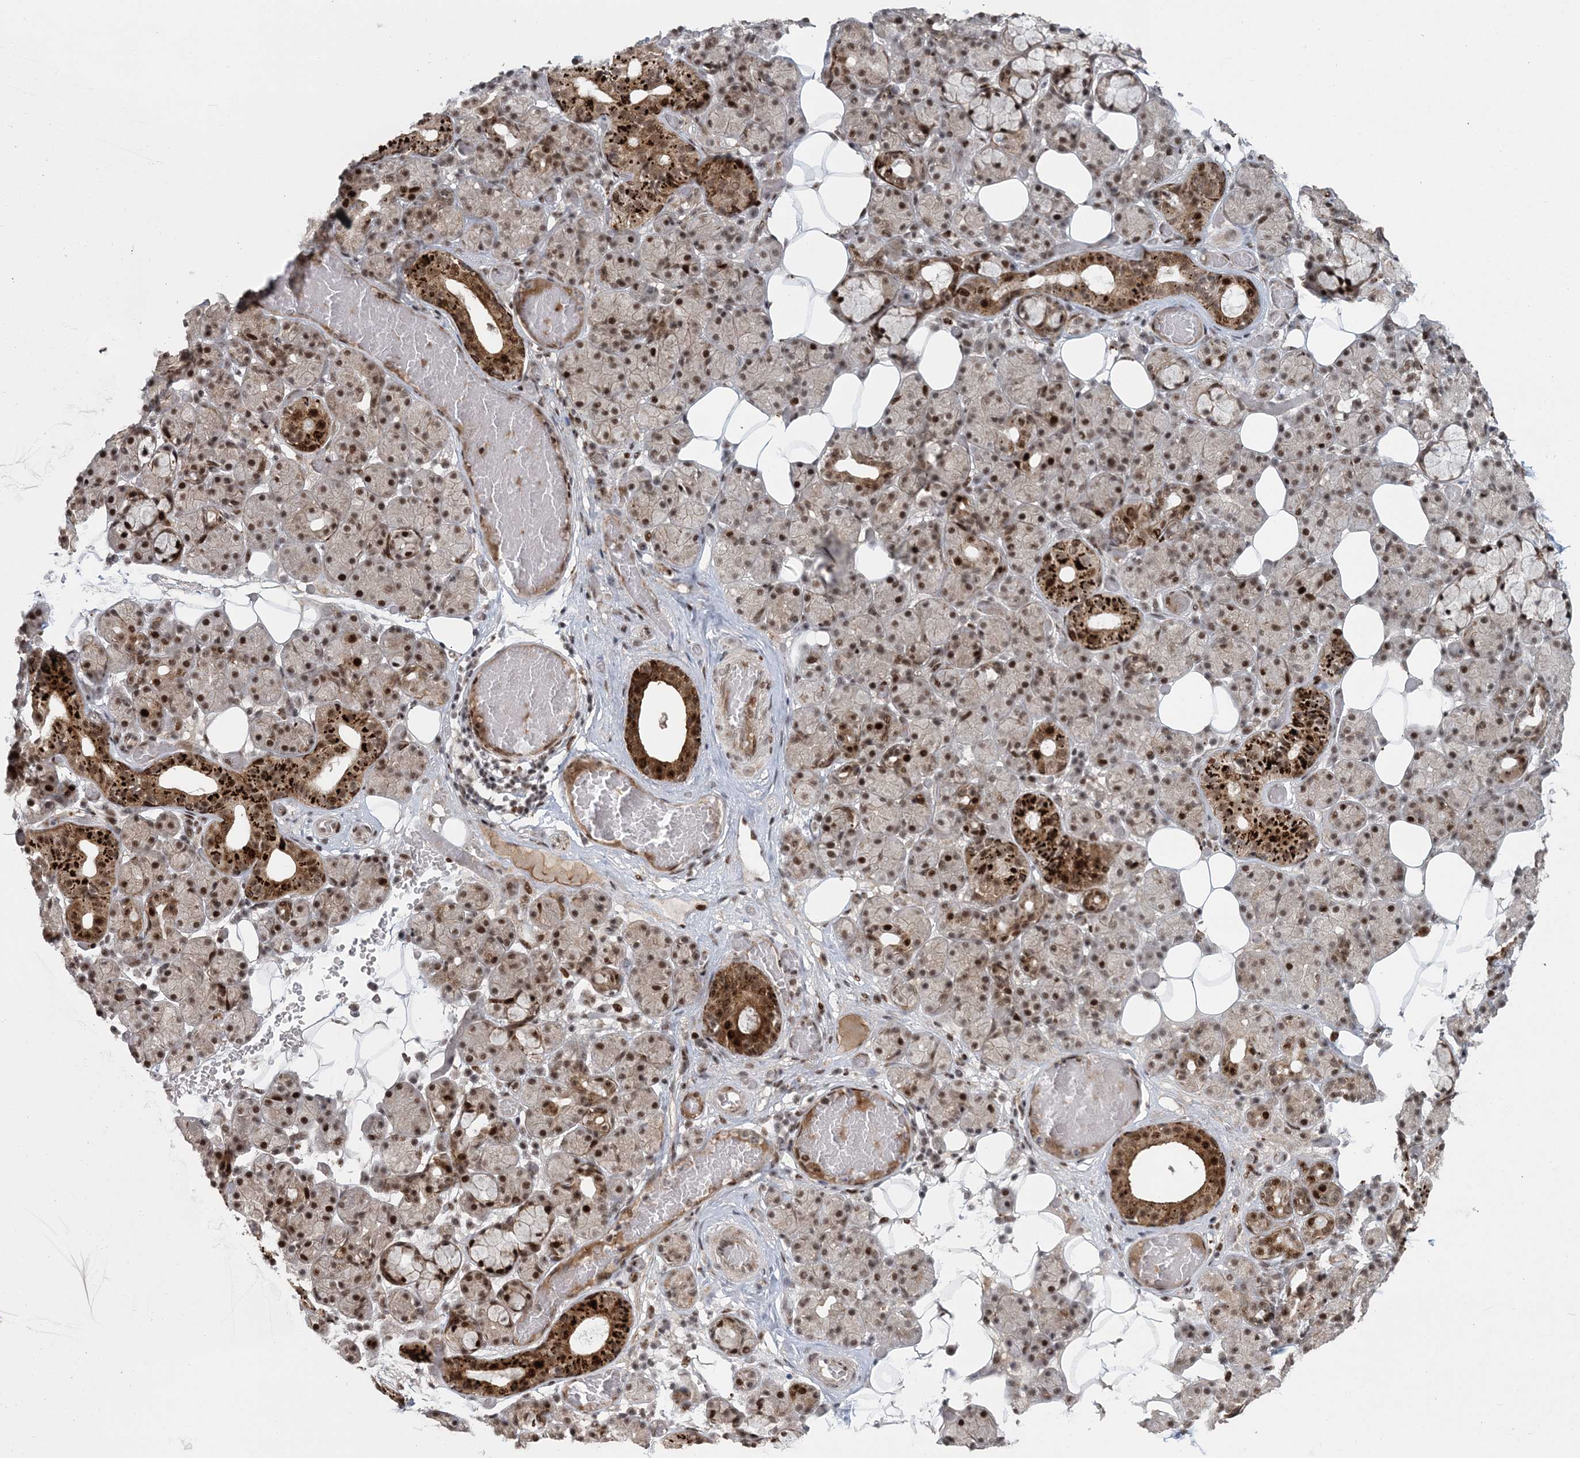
{"staining": {"intensity": "strong", "quantity": ">75%", "location": "cytoplasmic/membranous,nuclear"}, "tissue": "salivary gland", "cell_type": "Glandular cells", "image_type": "normal", "snomed": [{"axis": "morphology", "description": "Normal tissue, NOS"}, {"axis": "topography", "description": "Salivary gland"}], "caption": "High-magnification brightfield microscopy of normal salivary gland stained with DAB (3,3'-diaminobenzidine) (brown) and counterstained with hematoxylin (blue). glandular cells exhibit strong cytoplasmic/membranous,nuclear expression is present in approximately>75% of cells.", "gene": "CWC22", "patient": {"sex": "male", "age": 63}}